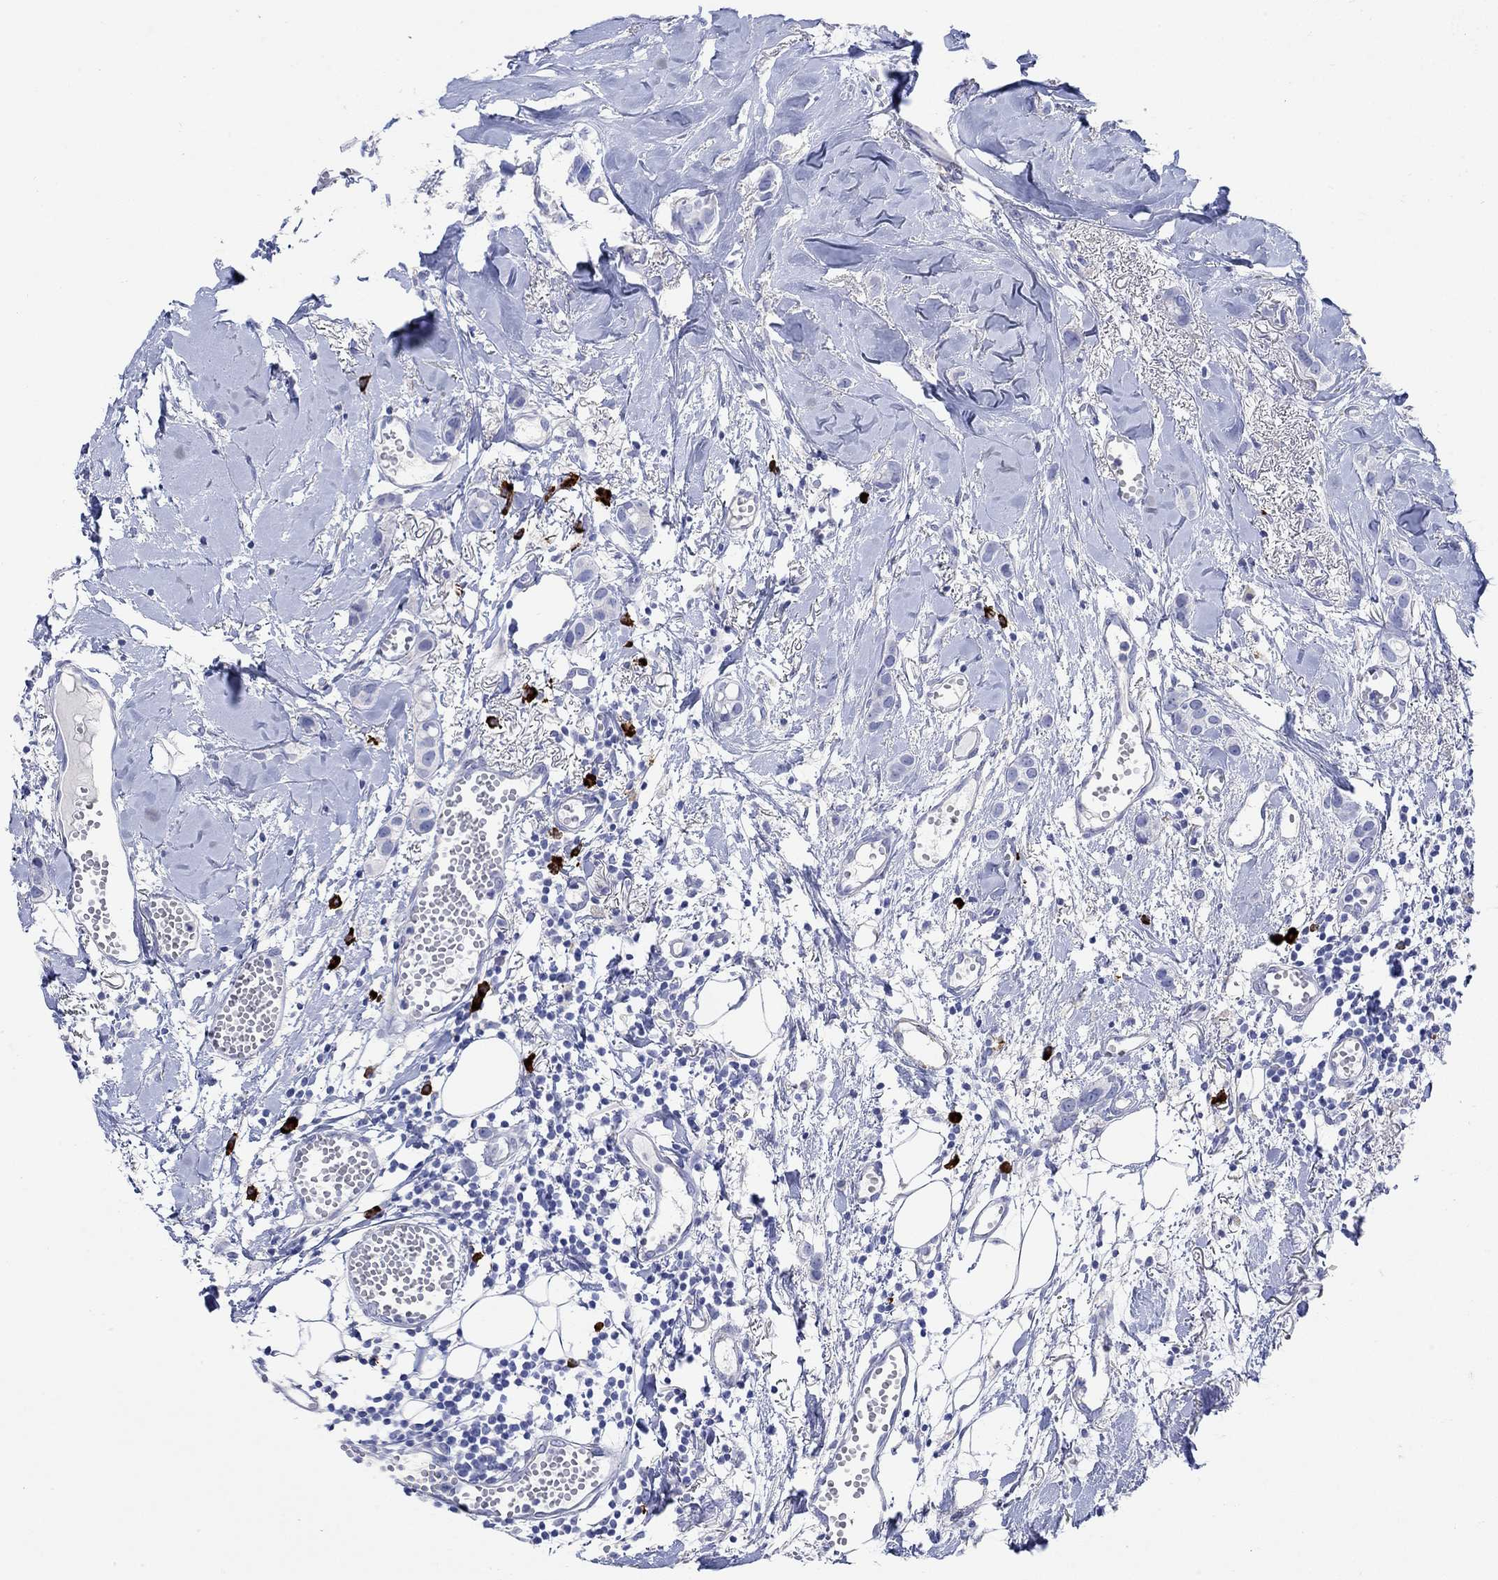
{"staining": {"intensity": "negative", "quantity": "none", "location": "none"}, "tissue": "breast cancer", "cell_type": "Tumor cells", "image_type": "cancer", "snomed": [{"axis": "morphology", "description": "Duct carcinoma"}, {"axis": "topography", "description": "Breast"}], "caption": "This is an IHC micrograph of human breast cancer (intraductal carcinoma). There is no expression in tumor cells.", "gene": "P2RY6", "patient": {"sex": "female", "age": 85}}